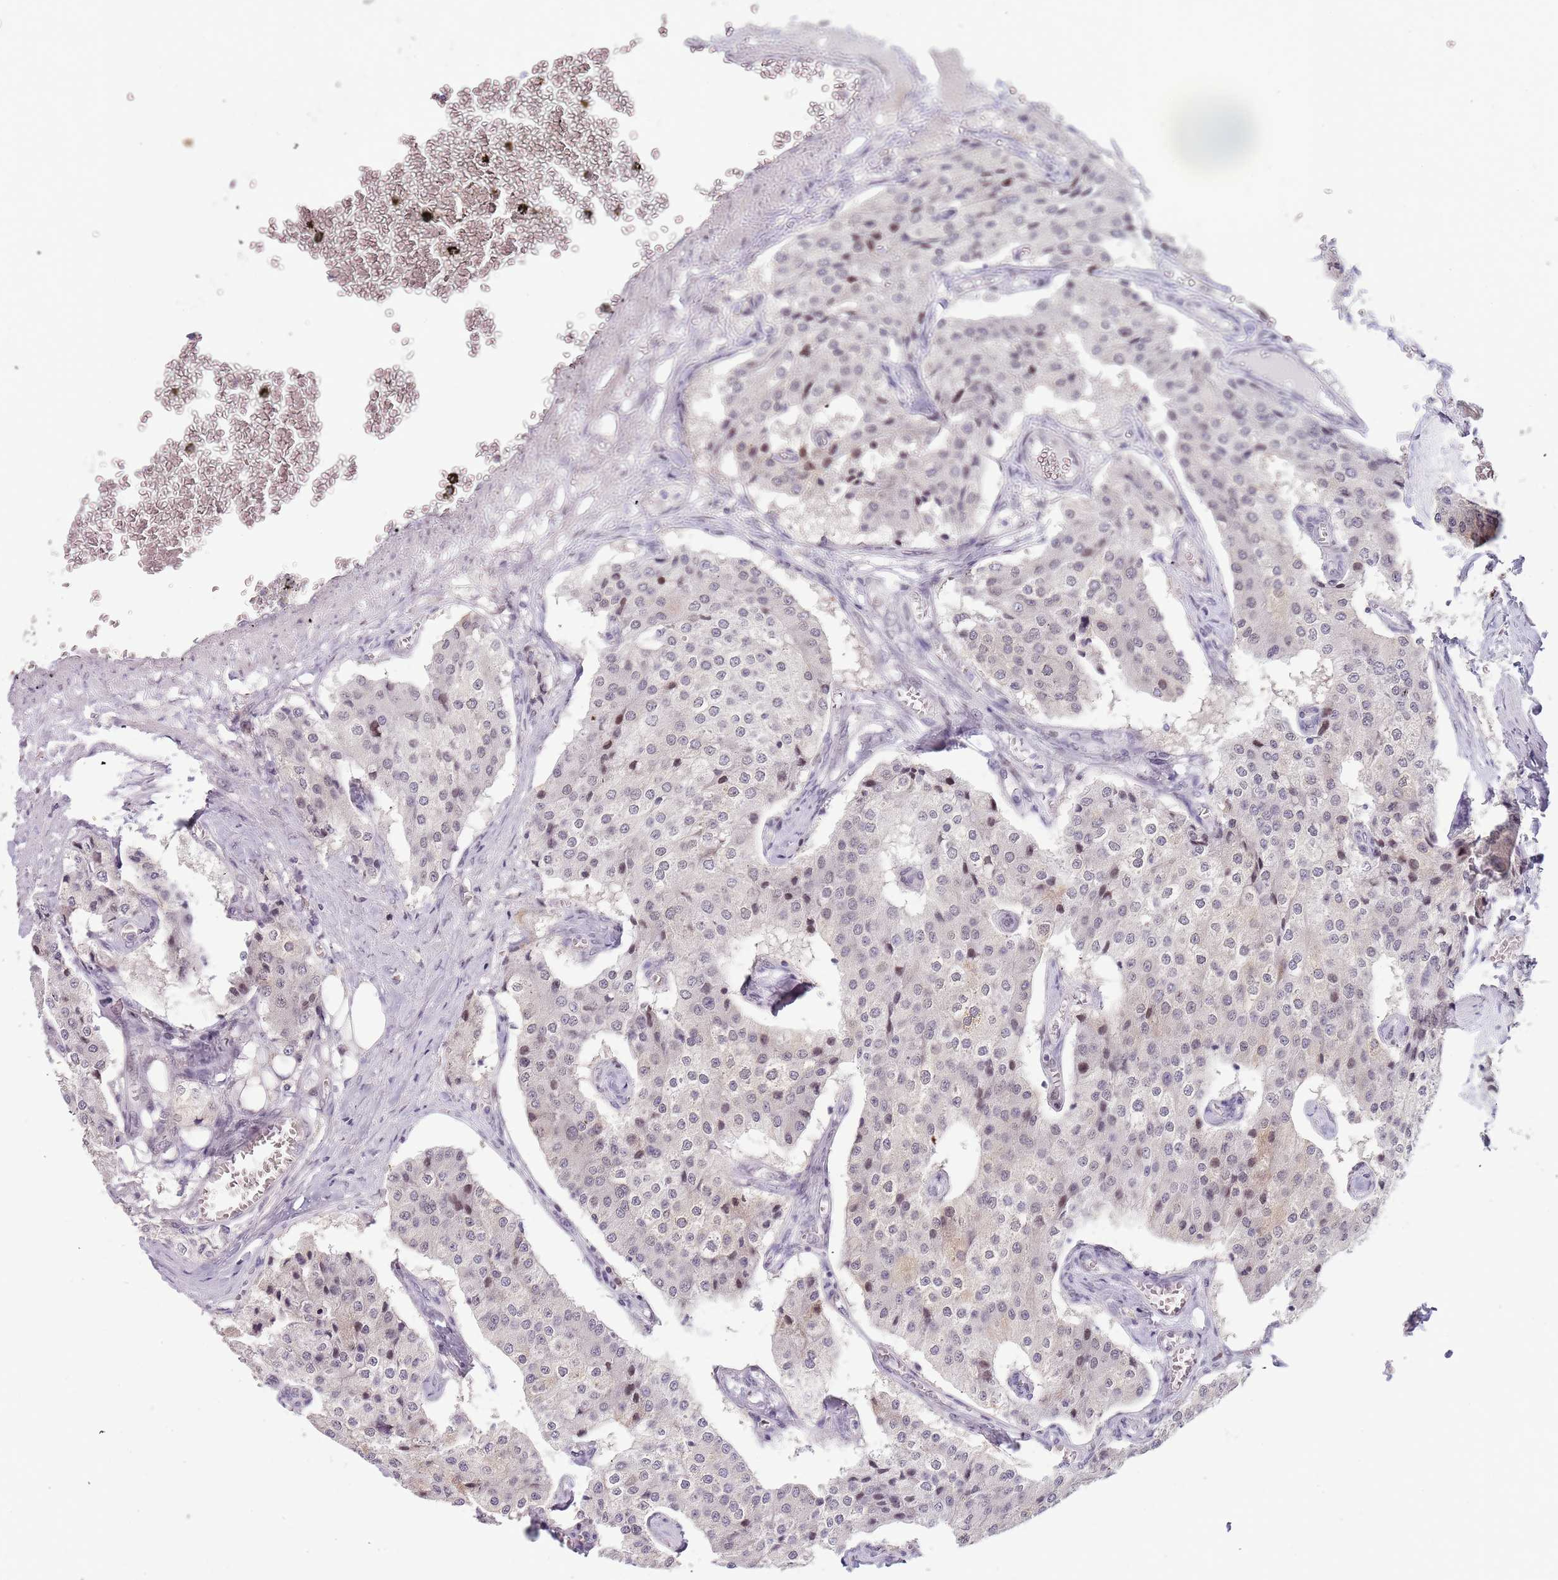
{"staining": {"intensity": "weak", "quantity": ">75%", "location": "nuclear"}, "tissue": "carcinoid", "cell_type": "Tumor cells", "image_type": "cancer", "snomed": [{"axis": "morphology", "description": "Carcinoid, malignant, NOS"}, {"axis": "topography", "description": "Colon"}], "caption": "Carcinoid tissue demonstrates weak nuclear expression in approximately >75% of tumor cells (brown staining indicates protein expression, while blue staining denotes nuclei).", "gene": "KLHDC2", "patient": {"sex": "female", "age": 52}}